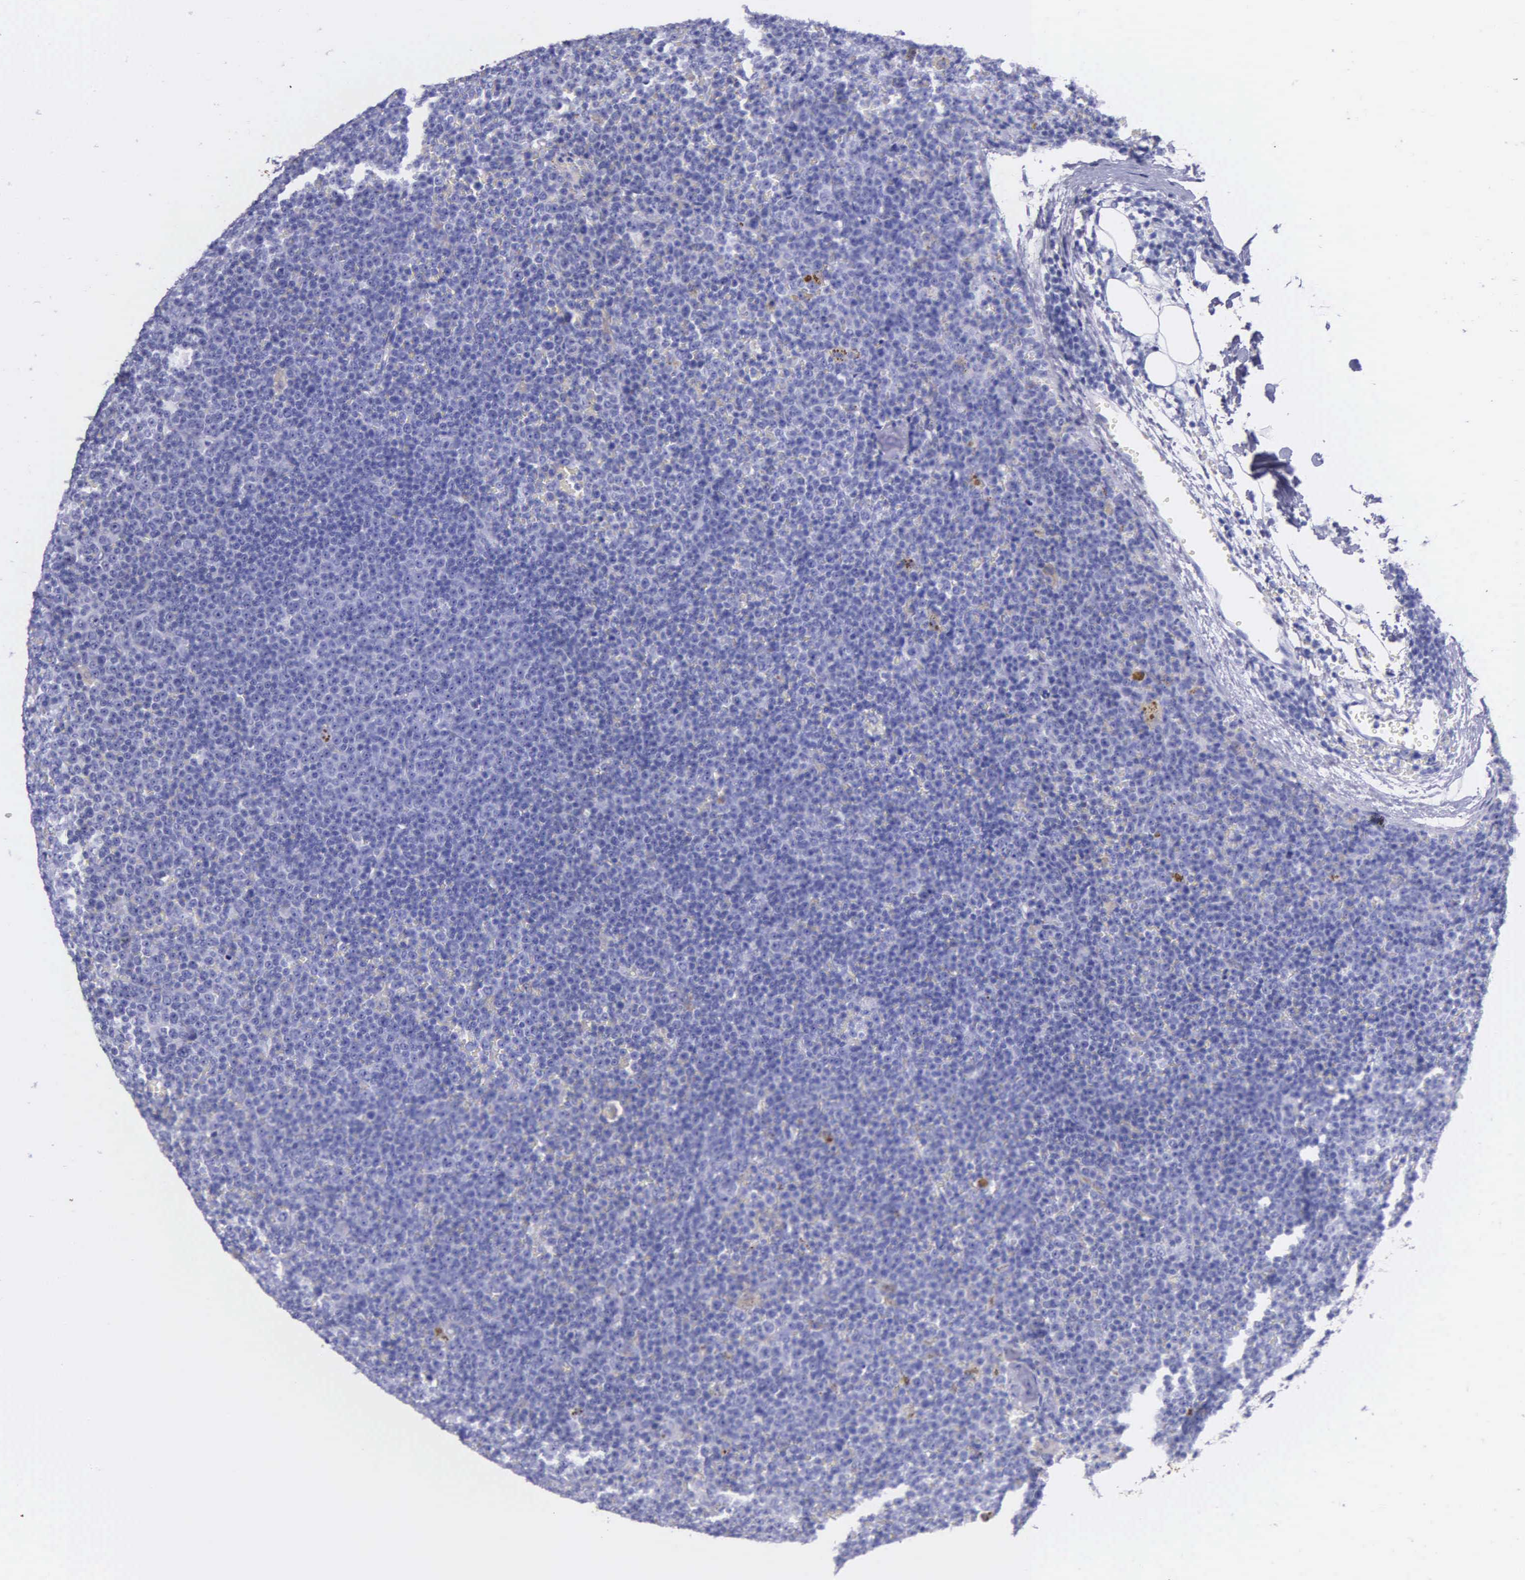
{"staining": {"intensity": "negative", "quantity": "none", "location": "none"}, "tissue": "lymphoma", "cell_type": "Tumor cells", "image_type": "cancer", "snomed": [{"axis": "morphology", "description": "Malignant lymphoma, non-Hodgkin's type, Low grade"}, {"axis": "topography", "description": "Lymph node"}], "caption": "IHC micrograph of human low-grade malignant lymphoma, non-Hodgkin's type stained for a protein (brown), which exhibits no staining in tumor cells.", "gene": "KLK3", "patient": {"sex": "male", "age": 50}}